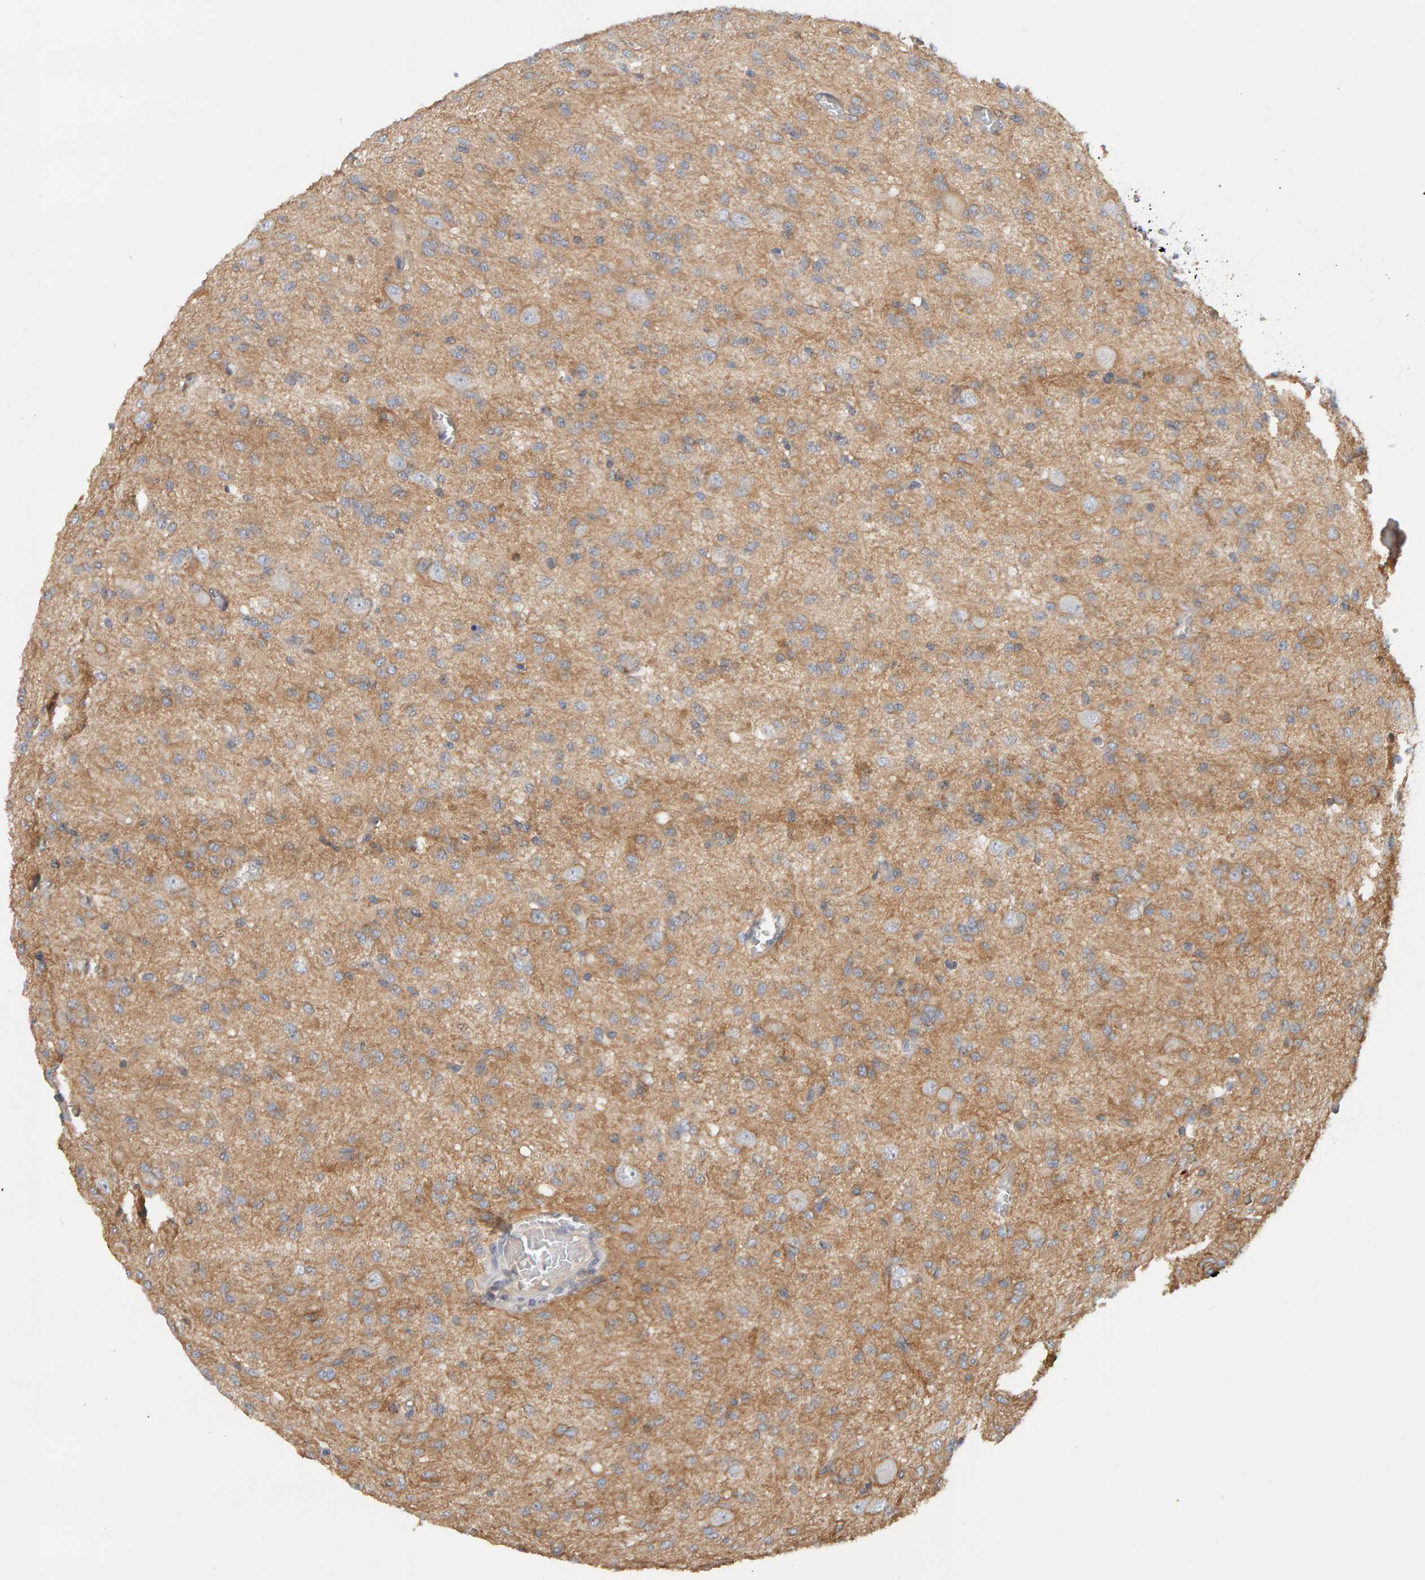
{"staining": {"intensity": "negative", "quantity": "none", "location": "none"}, "tissue": "glioma", "cell_type": "Tumor cells", "image_type": "cancer", "snomed": [{"axis": "morphology", "description": "Glioma, malignant, High grade"}, {"axis": "topography", "description": "Brain"}], "caption": "Malignant glioma (high-grade) was stained to show a protein in brown. There is no significant staining in tumor cells.", "gene": "PPP1R16A", "patient": {"sex": "female", "age": 59}}